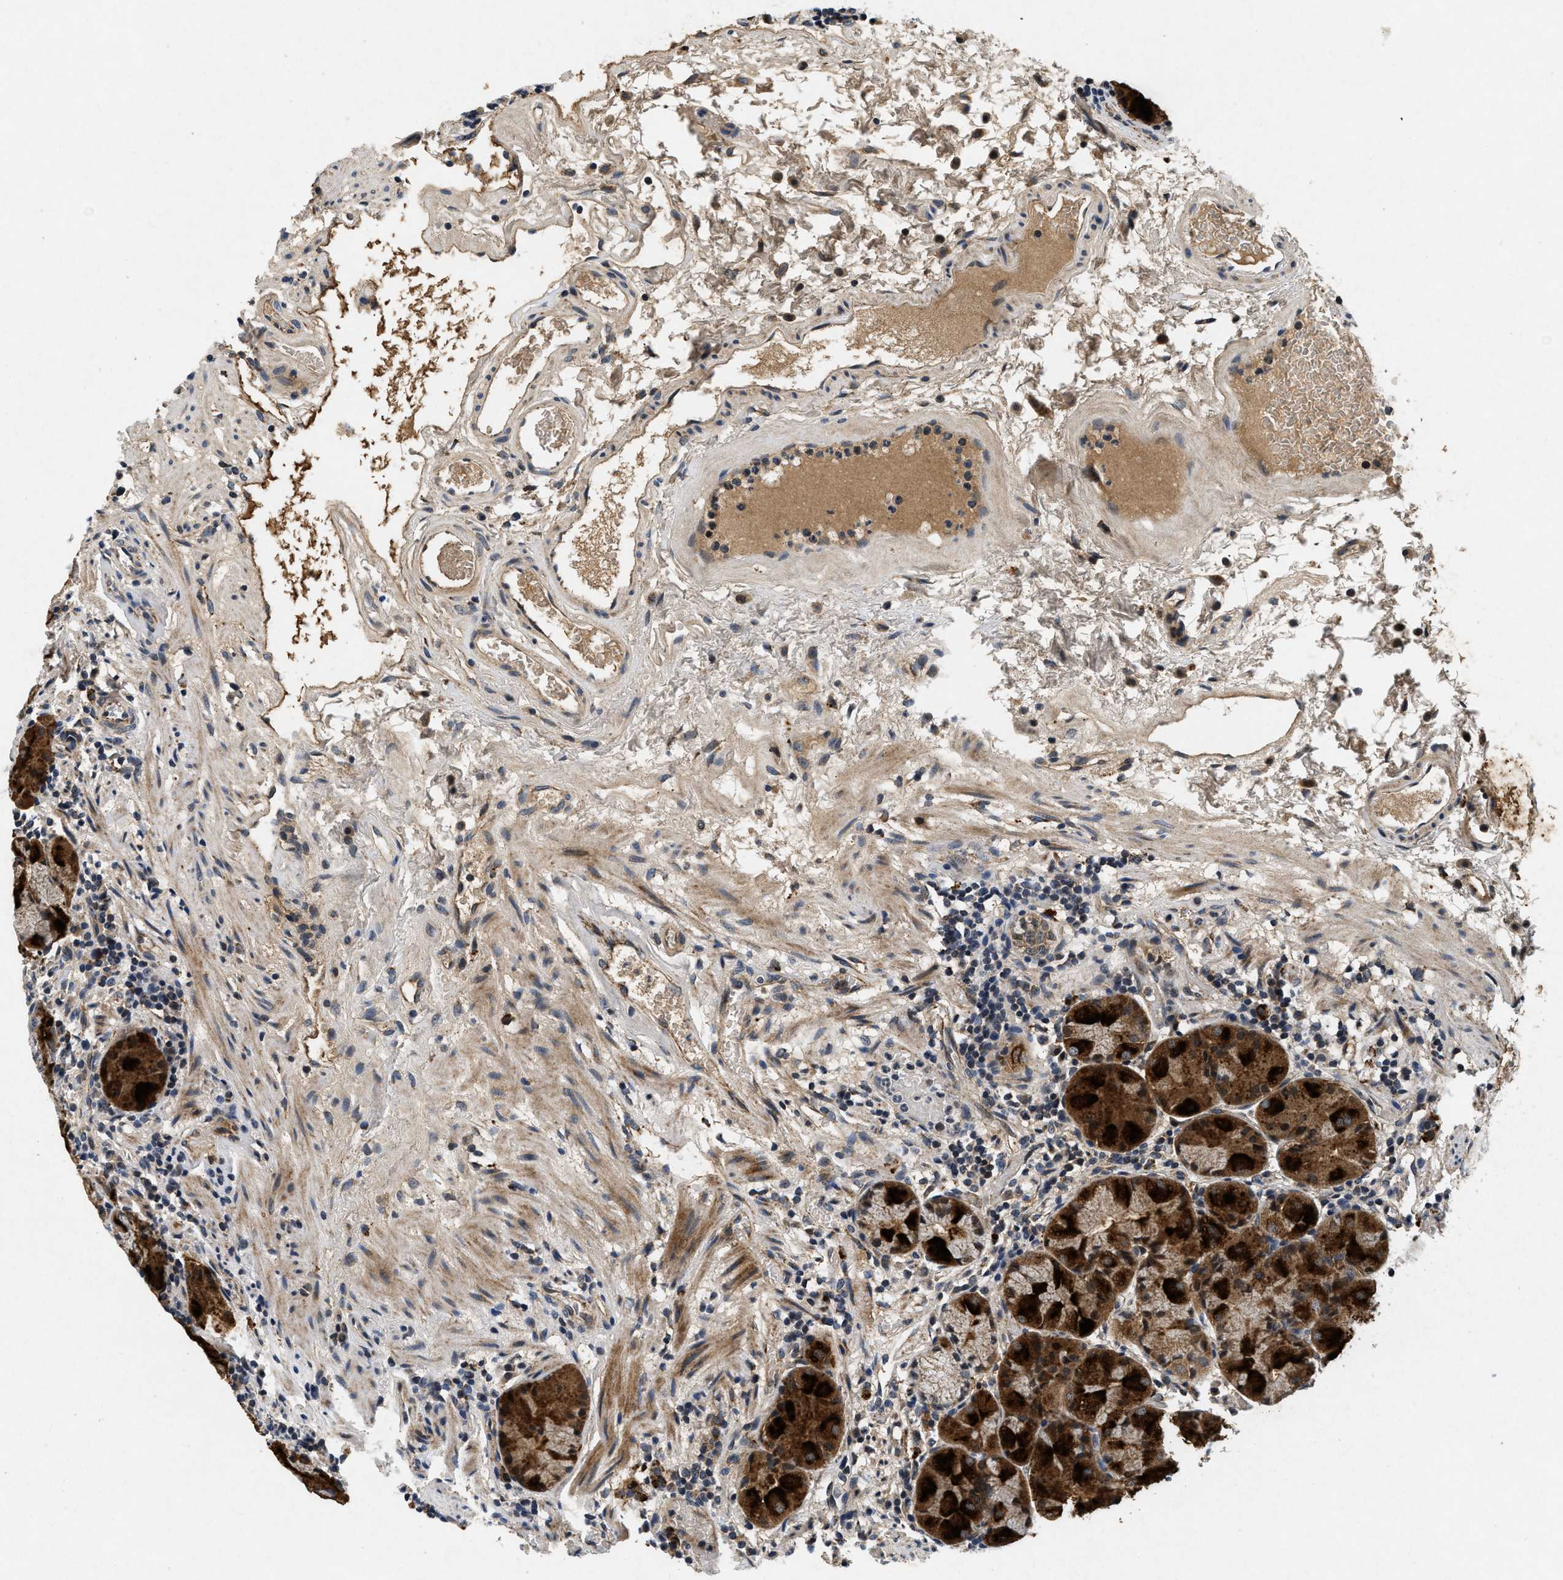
{"staining": {"intensity": "strong", "quantity": "25%-75%", "location": "cytoplasmic/membranous"}, "tissue": "stomach", "cell_type": "Glandular cells", "image_type": "normal", "snomed": [{"axis": "morphology", "description": "Normal tissue, NOS"}, {"axis": "topography", "description": "Stomach"}, {"axis": "topography", "description": "Stomach, lower"}], "caption": "DAB immunohistochemical staining of normal human stomach reveals strong cytoplasmic/membranous protein positivity in approximately 25%-75% of glandular cells. (DAB IHC, brown staining for protein, blue staining for nuclei).", "gene": "PDP1", "patient": {"sex": "female", "age": 75}}